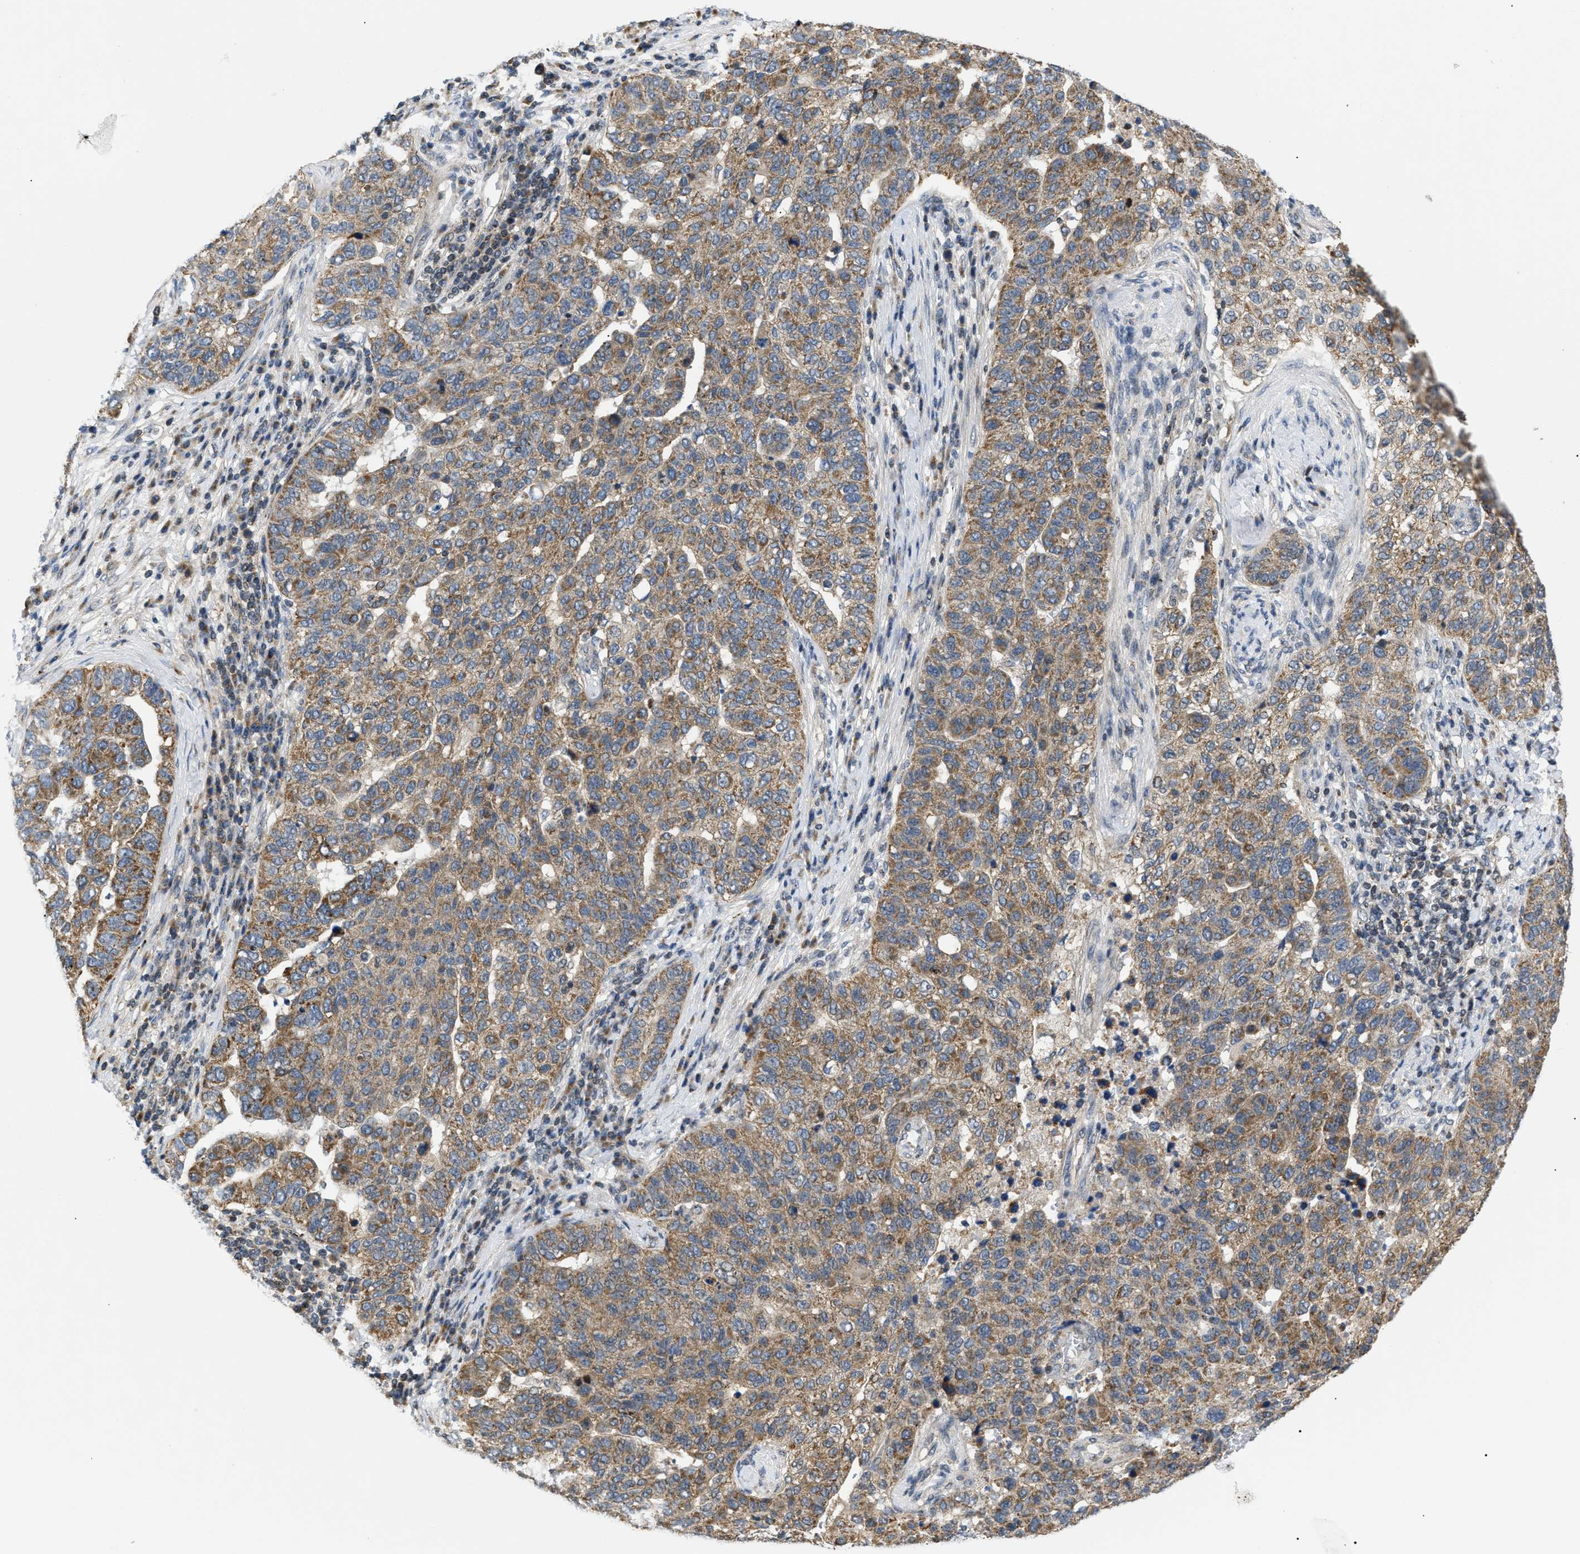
{"staining": {"intensity": "moderate", "quantity": ">75%", "location": "cytoplasmic/membranous"}, "tissue": "pancreatic cancer", "cell_type": "Tumor cells", "image_type": "cancer", "snomed": [{"axis": "morphology", "description": "Adenocarcinoma, NOS"}, {"axis": "topography", "description": "Pancreas"}], "caption": "An image showing moderate cytoplasmic/membranous expression in about >75% of tumor cells in pancreatic adenocarcinoma, as visualized by brown immunohistochemical staining.", "gene": "ZBTB11", "patient": {"sex": "female", "age": 61}}